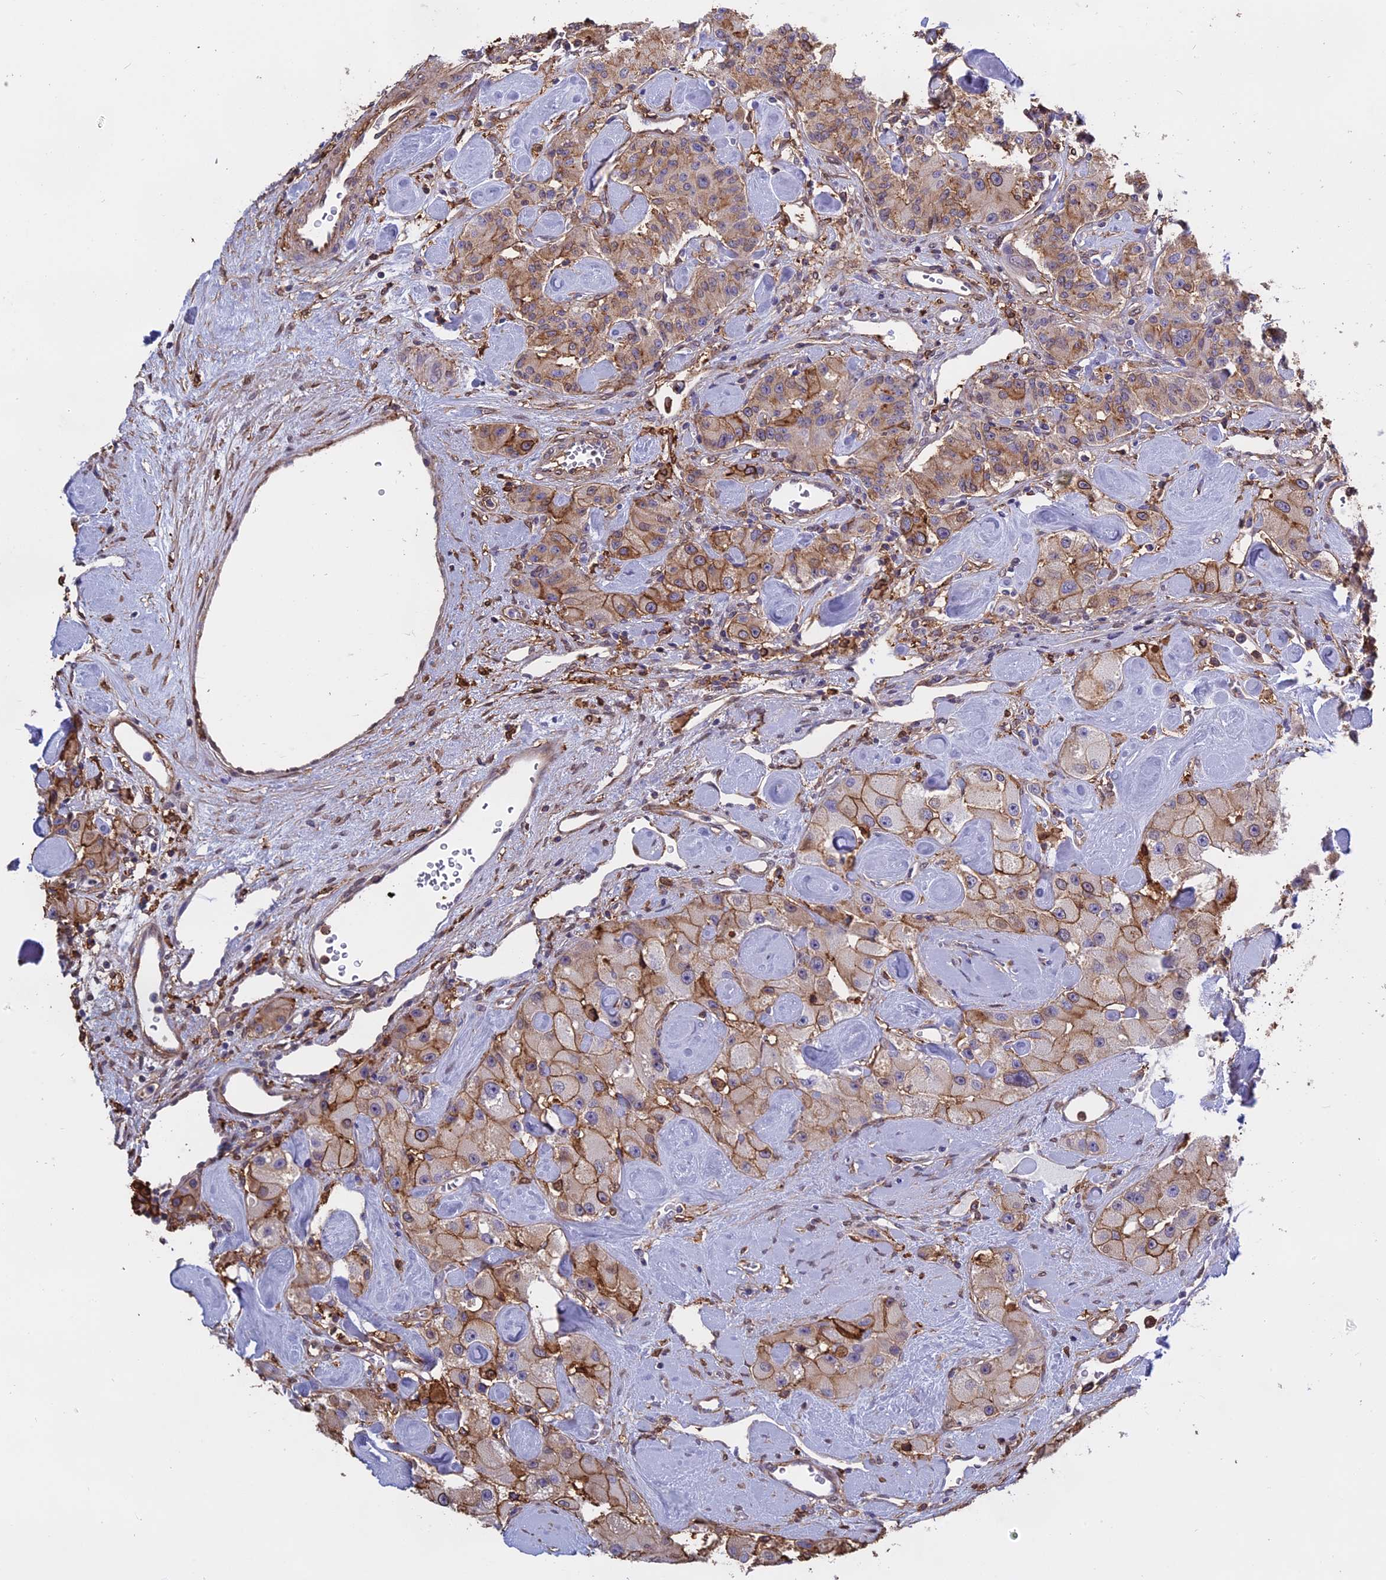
{"staining": {"intensity": "moderate", "quantity": ">75%", "location": "cytoplasmic/membranous"}, "tissue": "carcinoid", "cell_type": "Tumor cells", "image_type": "cancer", "snomed": [{"axis": "morphology", "description": "Carcinoid, malignant, NOS"}, {"axis": "topography", "description": "Pancreas"}], "caption": "Carcinoid stained with IHC shows moderate cytoplasmic/membranous expression in about >75% of tumor cells.", "gene": "TMEM255B", "patient": {"sex": "male", "age": 41}}